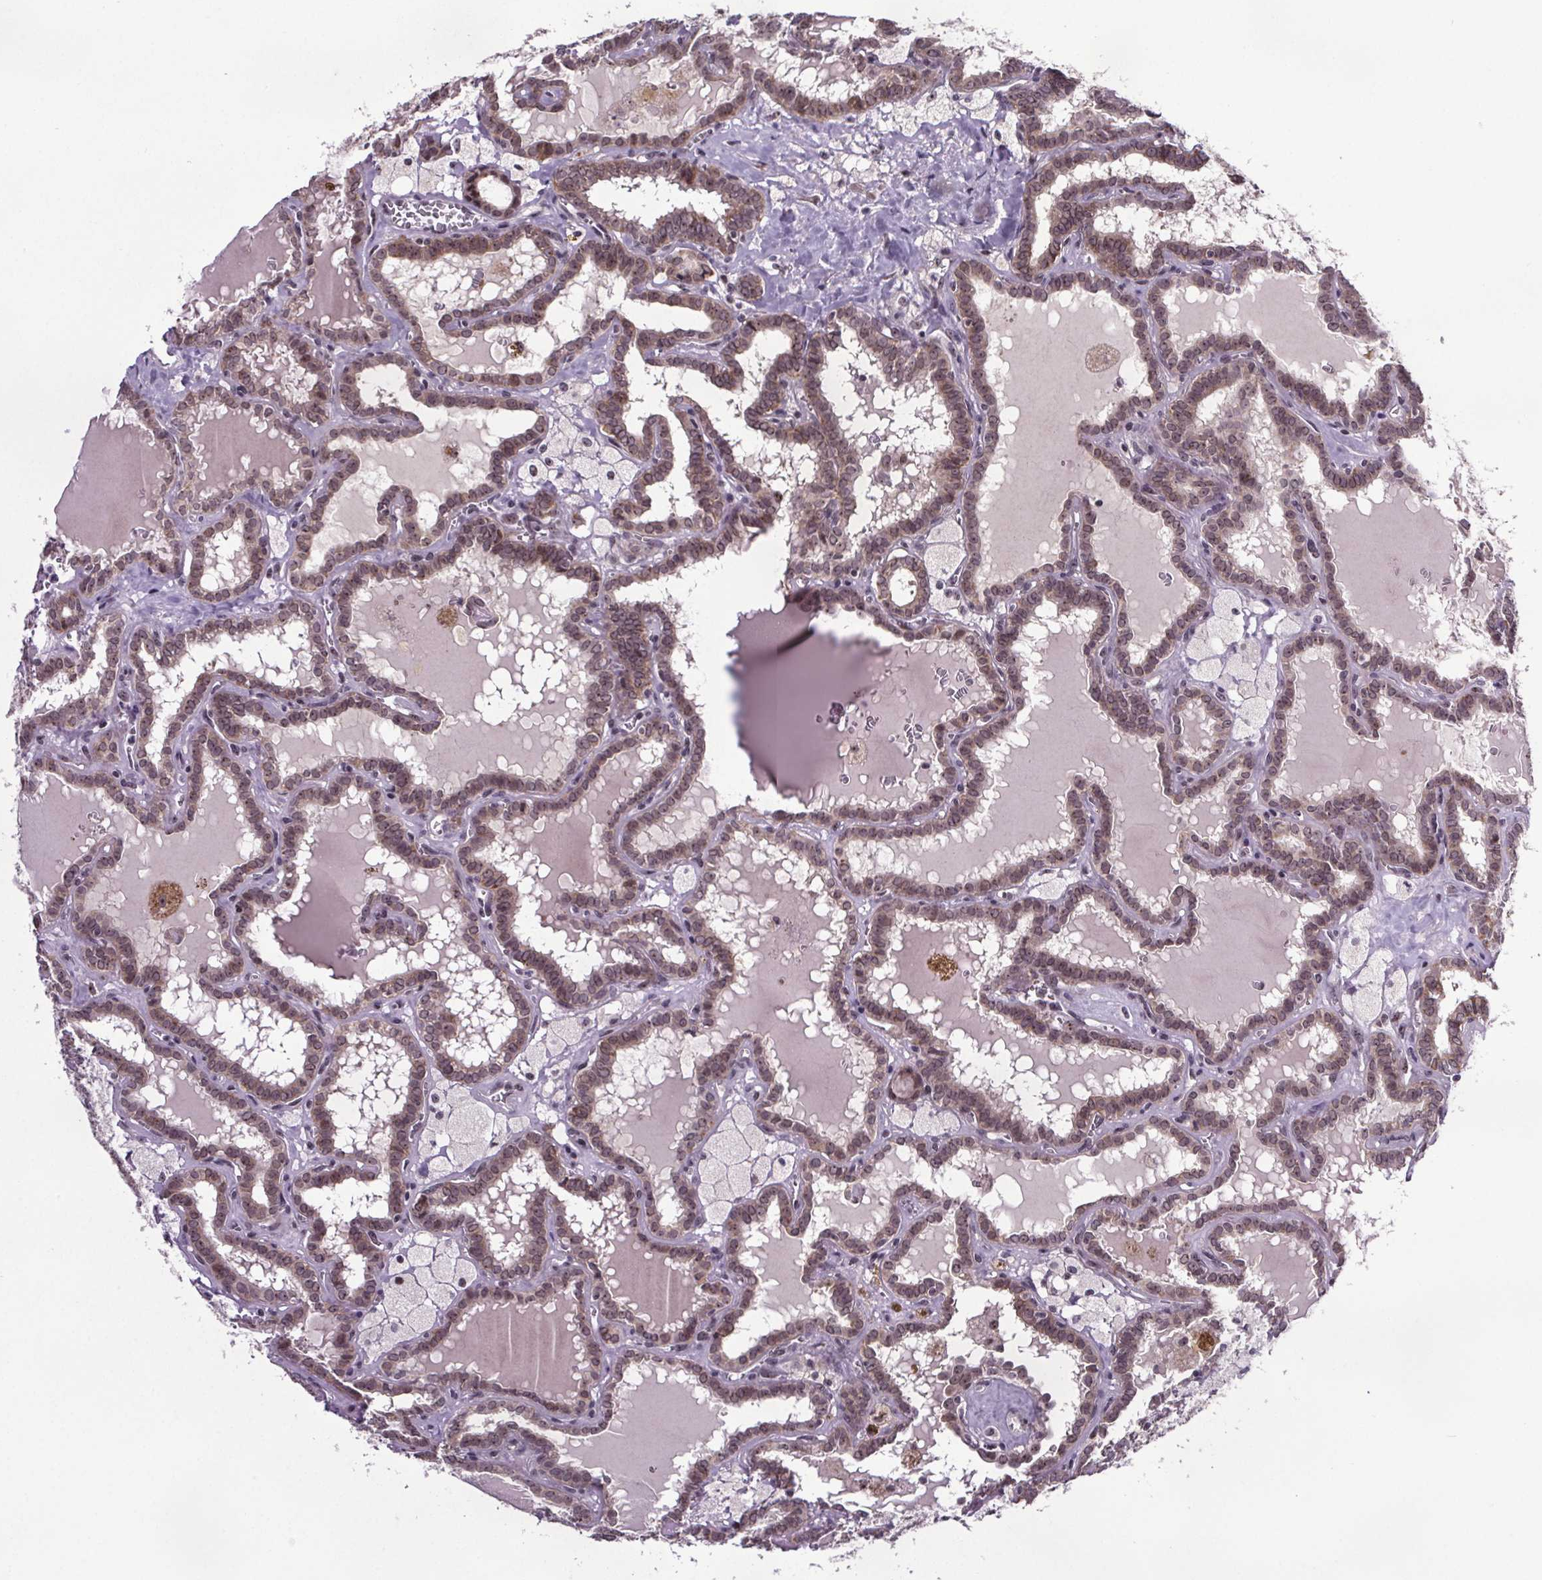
{"staining": {"intensity": "moderate", "quantity": ">75%", "location": "cytoplasmic/membranous,nuclear"}, "tissue": "thyroid cancer", "cell_type": "Tumor cells", "image_type": "cancer", "snomed": [{"axis": "morphology", "description": "Papillary adenocarcinoma, NOS"}, {"axis": "topography", "description": "Thyroid gland"}], "caption": "Immunohistochemistry histopathology image of human thyroid papillary adenocarcinoma stained for a protein (brown), which demonstrates medium levels of moderate cytoplasmic/membranous and nuclear expression in approximately >75% of tumor cells.", "gene": "ATMIN", "patient": {"sex": "female", "age": 39}}